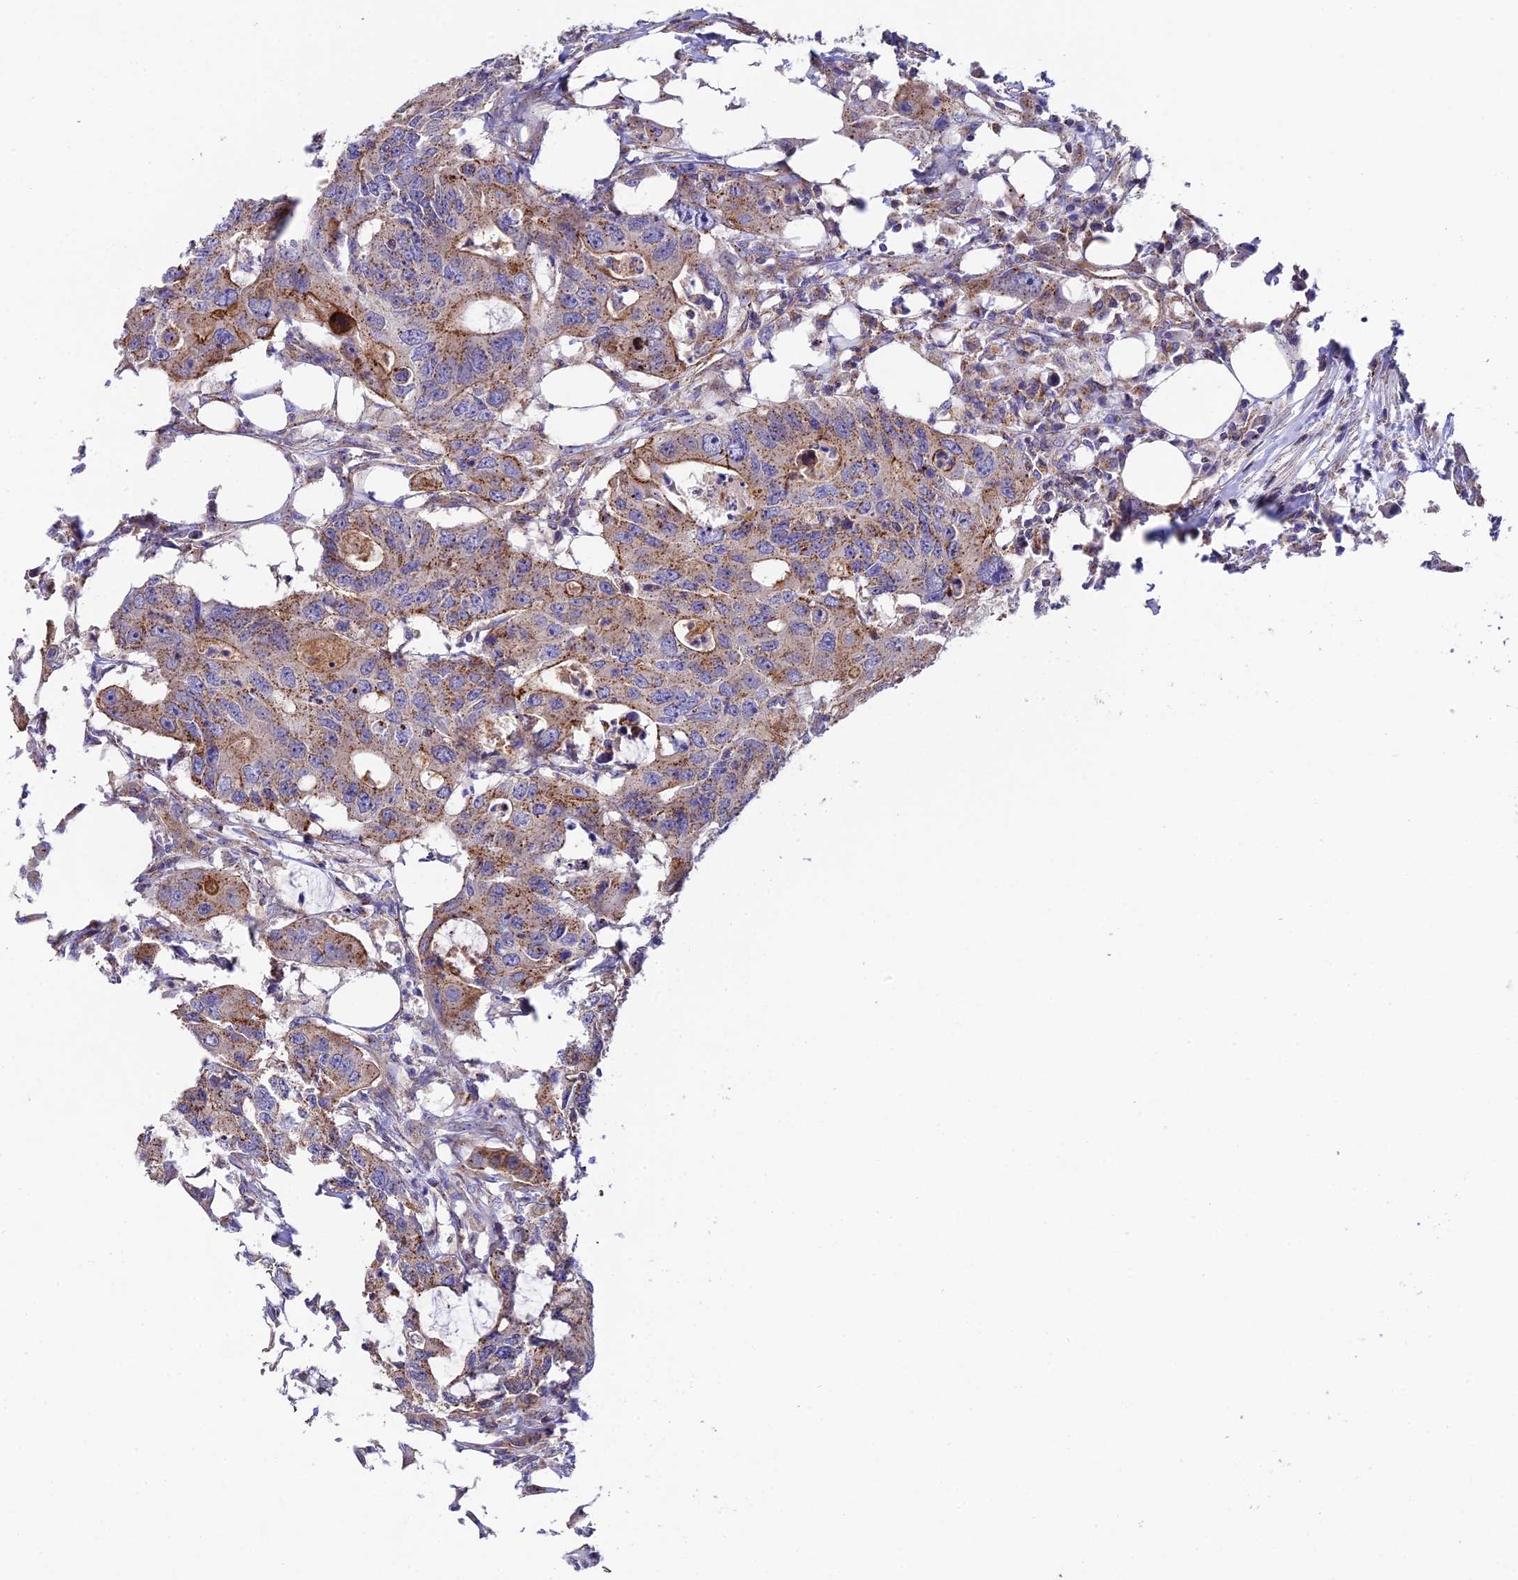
{"staining": {"intensity": "moderate", "quantity": ">75%", "location": "cytoplasmic/membranous"}, "tissue": "colorectal cancer", "cell_type": "Tumor cells", "image_type": "cancer", "snomed": [{"axis": "morphology", "description": "Adenocarcinoma, NOS"}, {"axis": "topography", "description": "Colon"}], "caption": "Protein staining displays moderate cytoplasmic/membranous expression in approximately >75% of tumor cells in adenocarcinoma (colorectal).", "gene": "QRFP", "patient": {"sex": "male", "age": 71}}